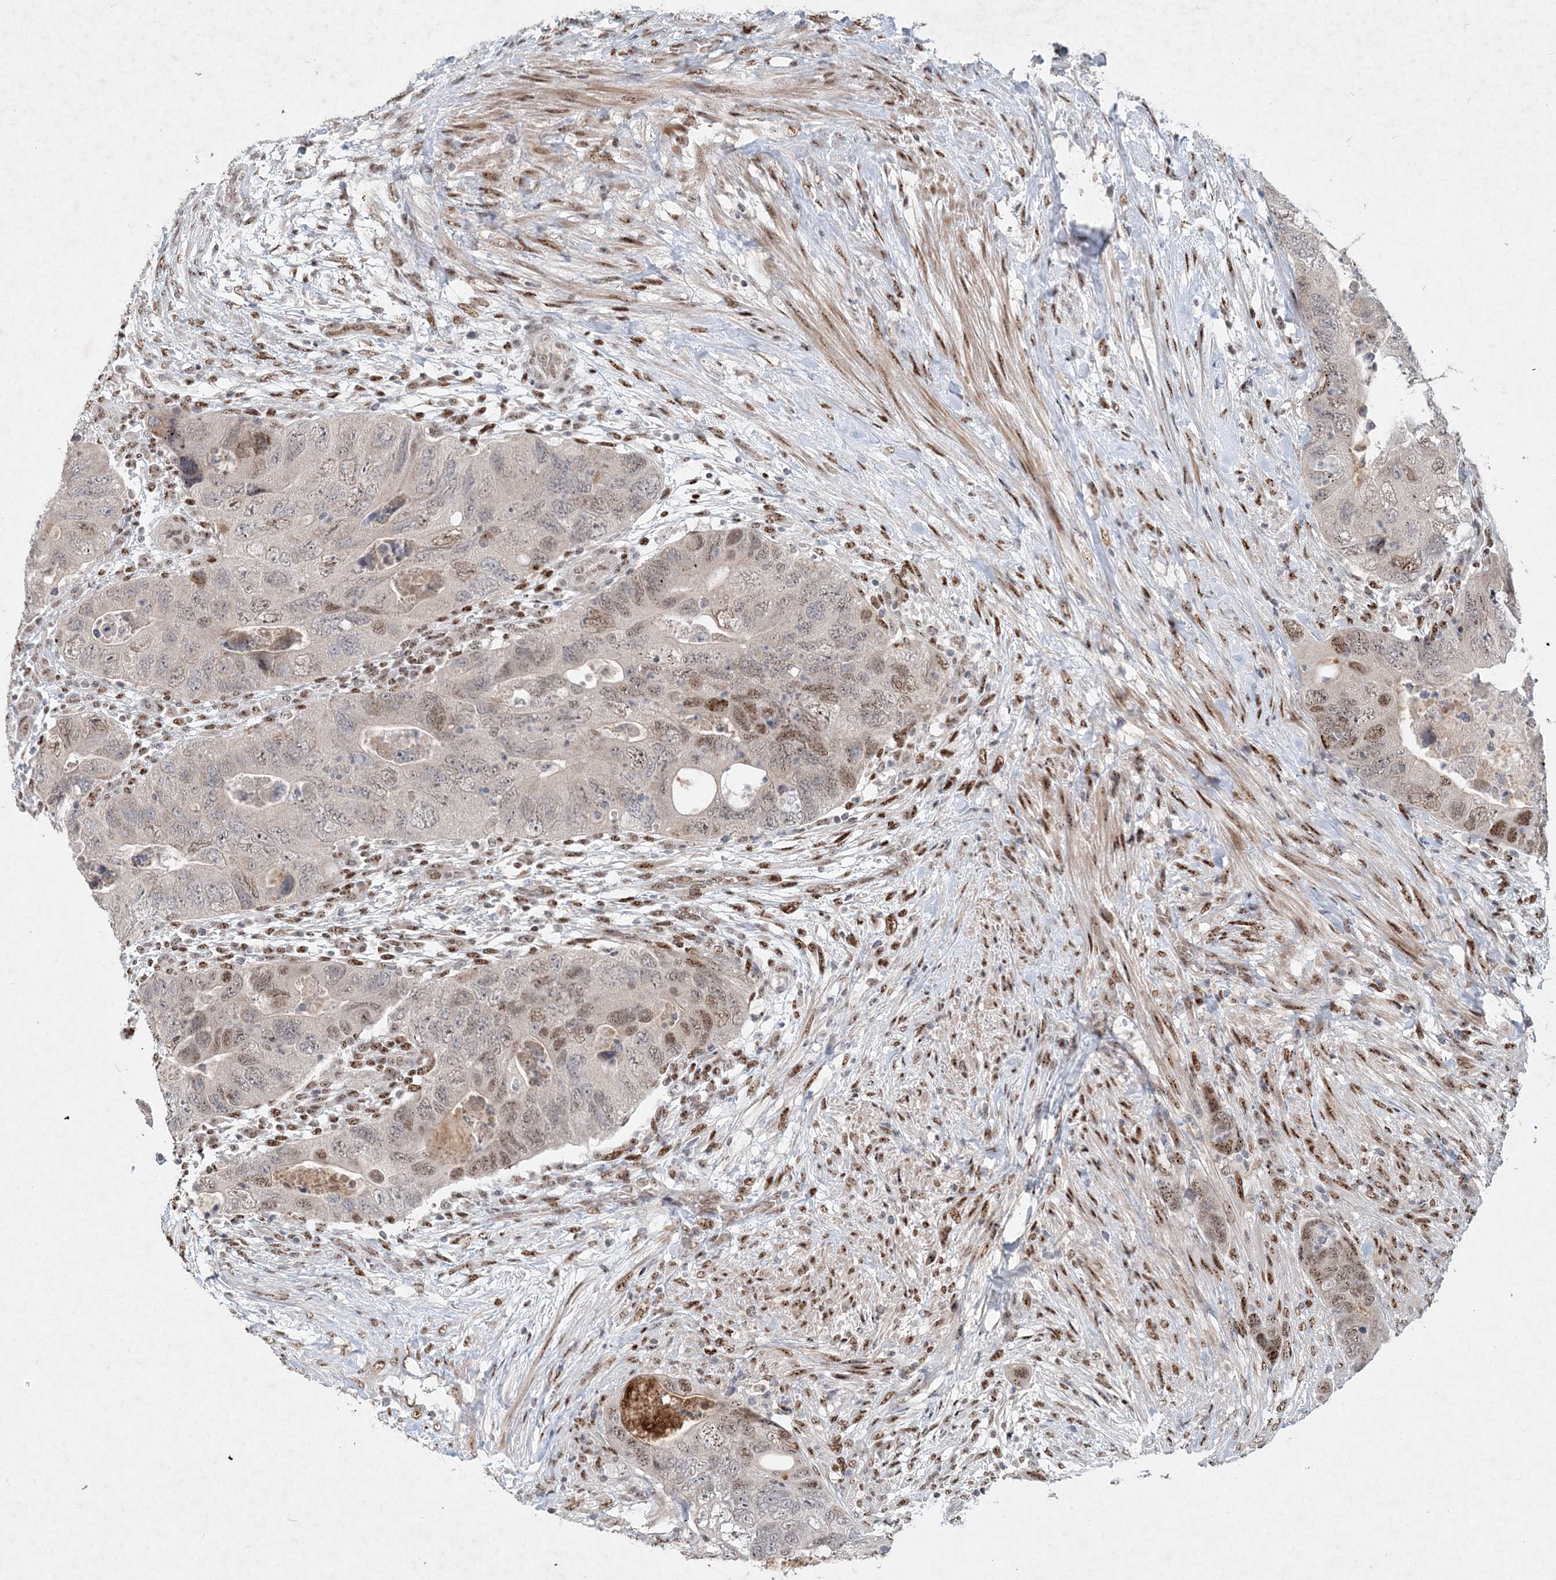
{"staining": {"intensity": "moderate", "quantity": "25%-75%", "location": "nuclear"}, "tissue": "colorectal cancer", "cell_type": "Tumor cells", "image_type": "cancer", "snomed": [{"axis": "morphology", "description": "Adenocarcinoma, NOS"}, {"axis": "topography", "description": "Rectum"}], "caption": "An immunohistochemistry micrograph of neoplastic tissue is shown. Protein staining in brown shows moderate nuclear positivity in colorectal cancer within tumor cells.", "gene": "GIN1", "patient": {"sex": "male", "age": 63}}